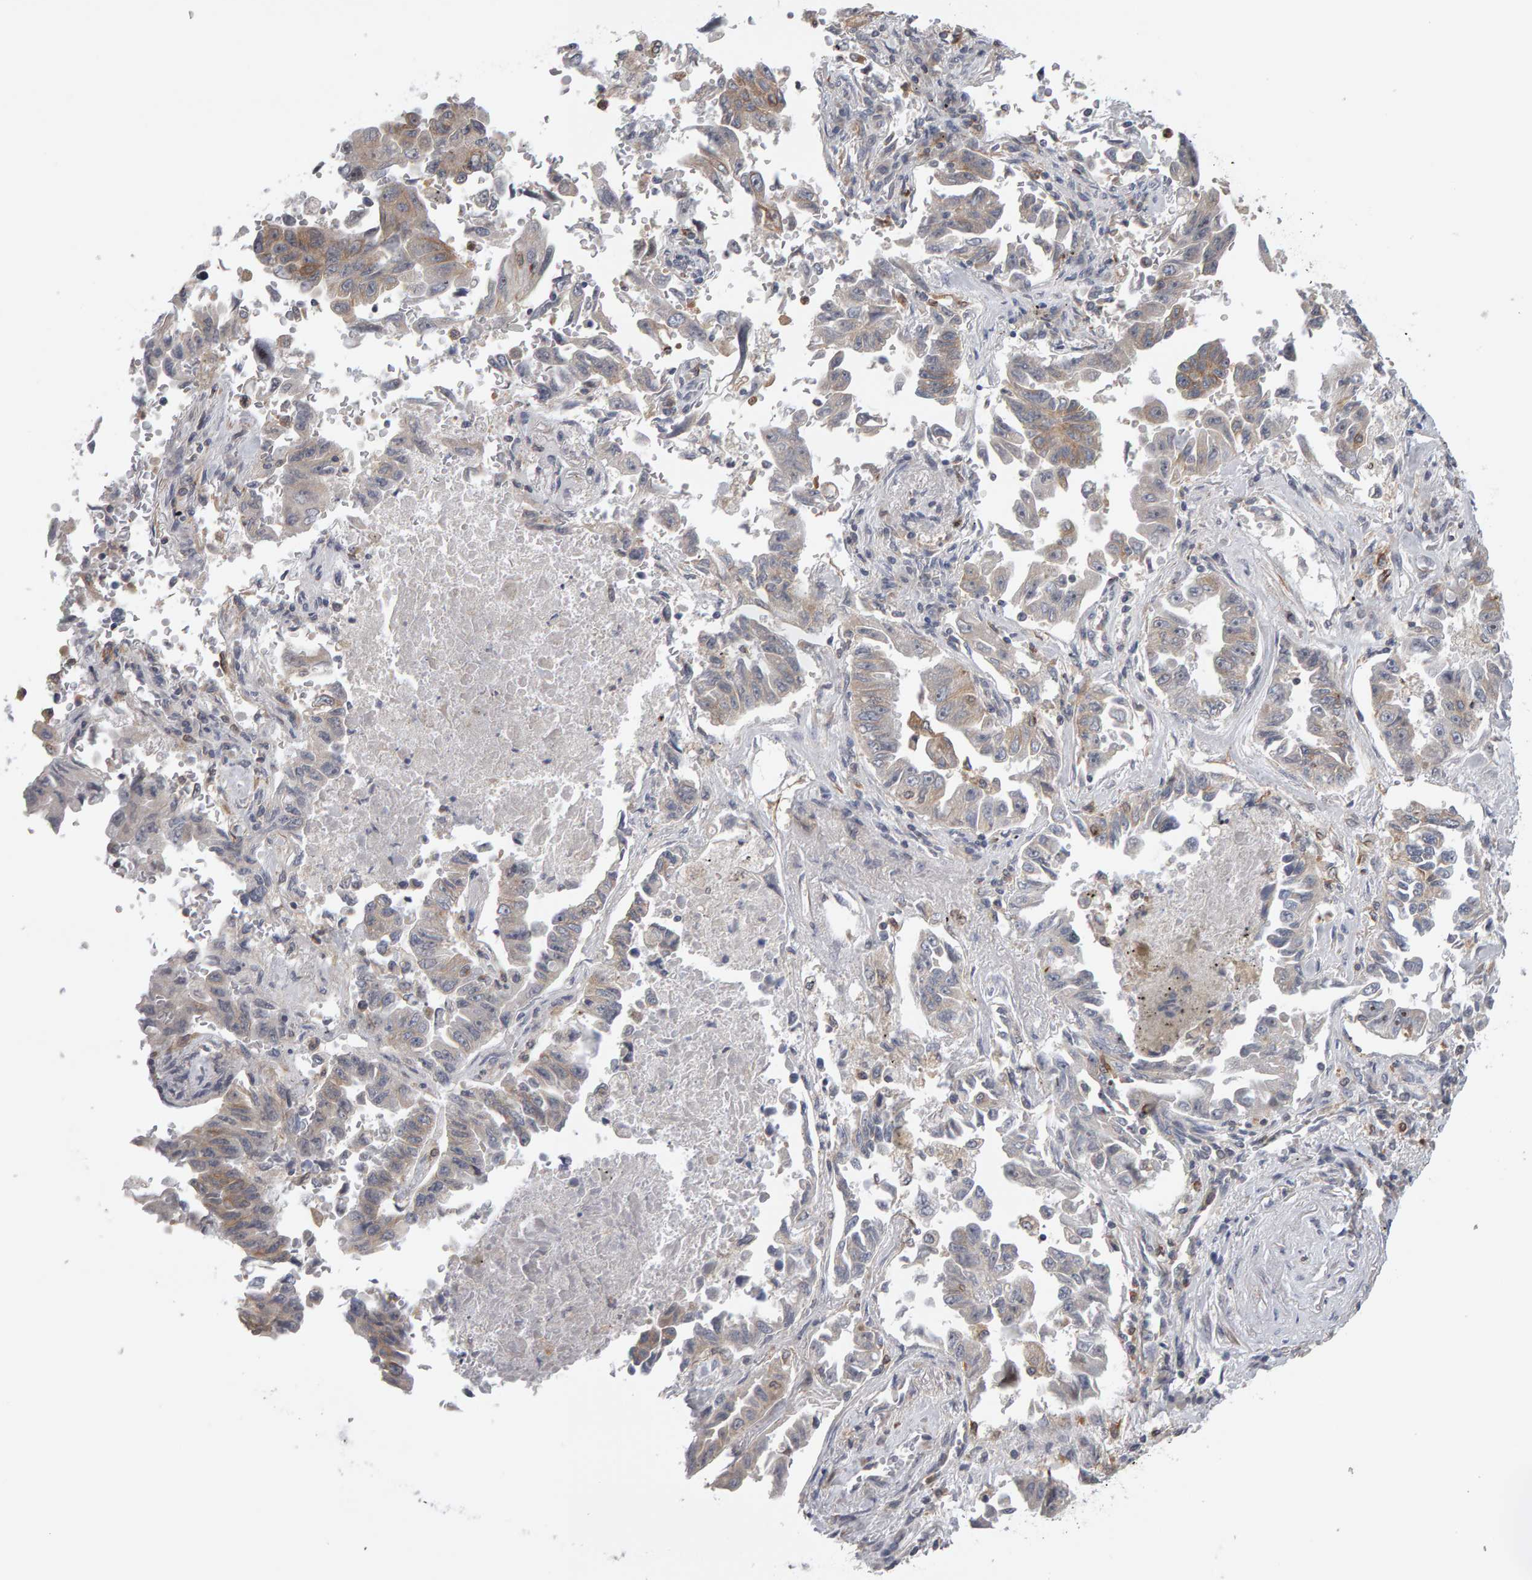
{"staining": {"intensity": "weak", "quantity": "<25%", "location": "cytoplasmic/membranous"}, "tissue": "lung cancer", "cell_type": "Tumor cells", "image_type": "cancer", "snomed": [{"axis": "morphology", "description": "Adenocarcinoma, NOS"}, {"axis": "topography", "description": "Lung"}], "caption": "Immunohistochemistry of human adenocarcinoma (lung) shows no expression in tumor cells.", "gene": "MSRA", "patient": {"sex": "female", "age": 51}}